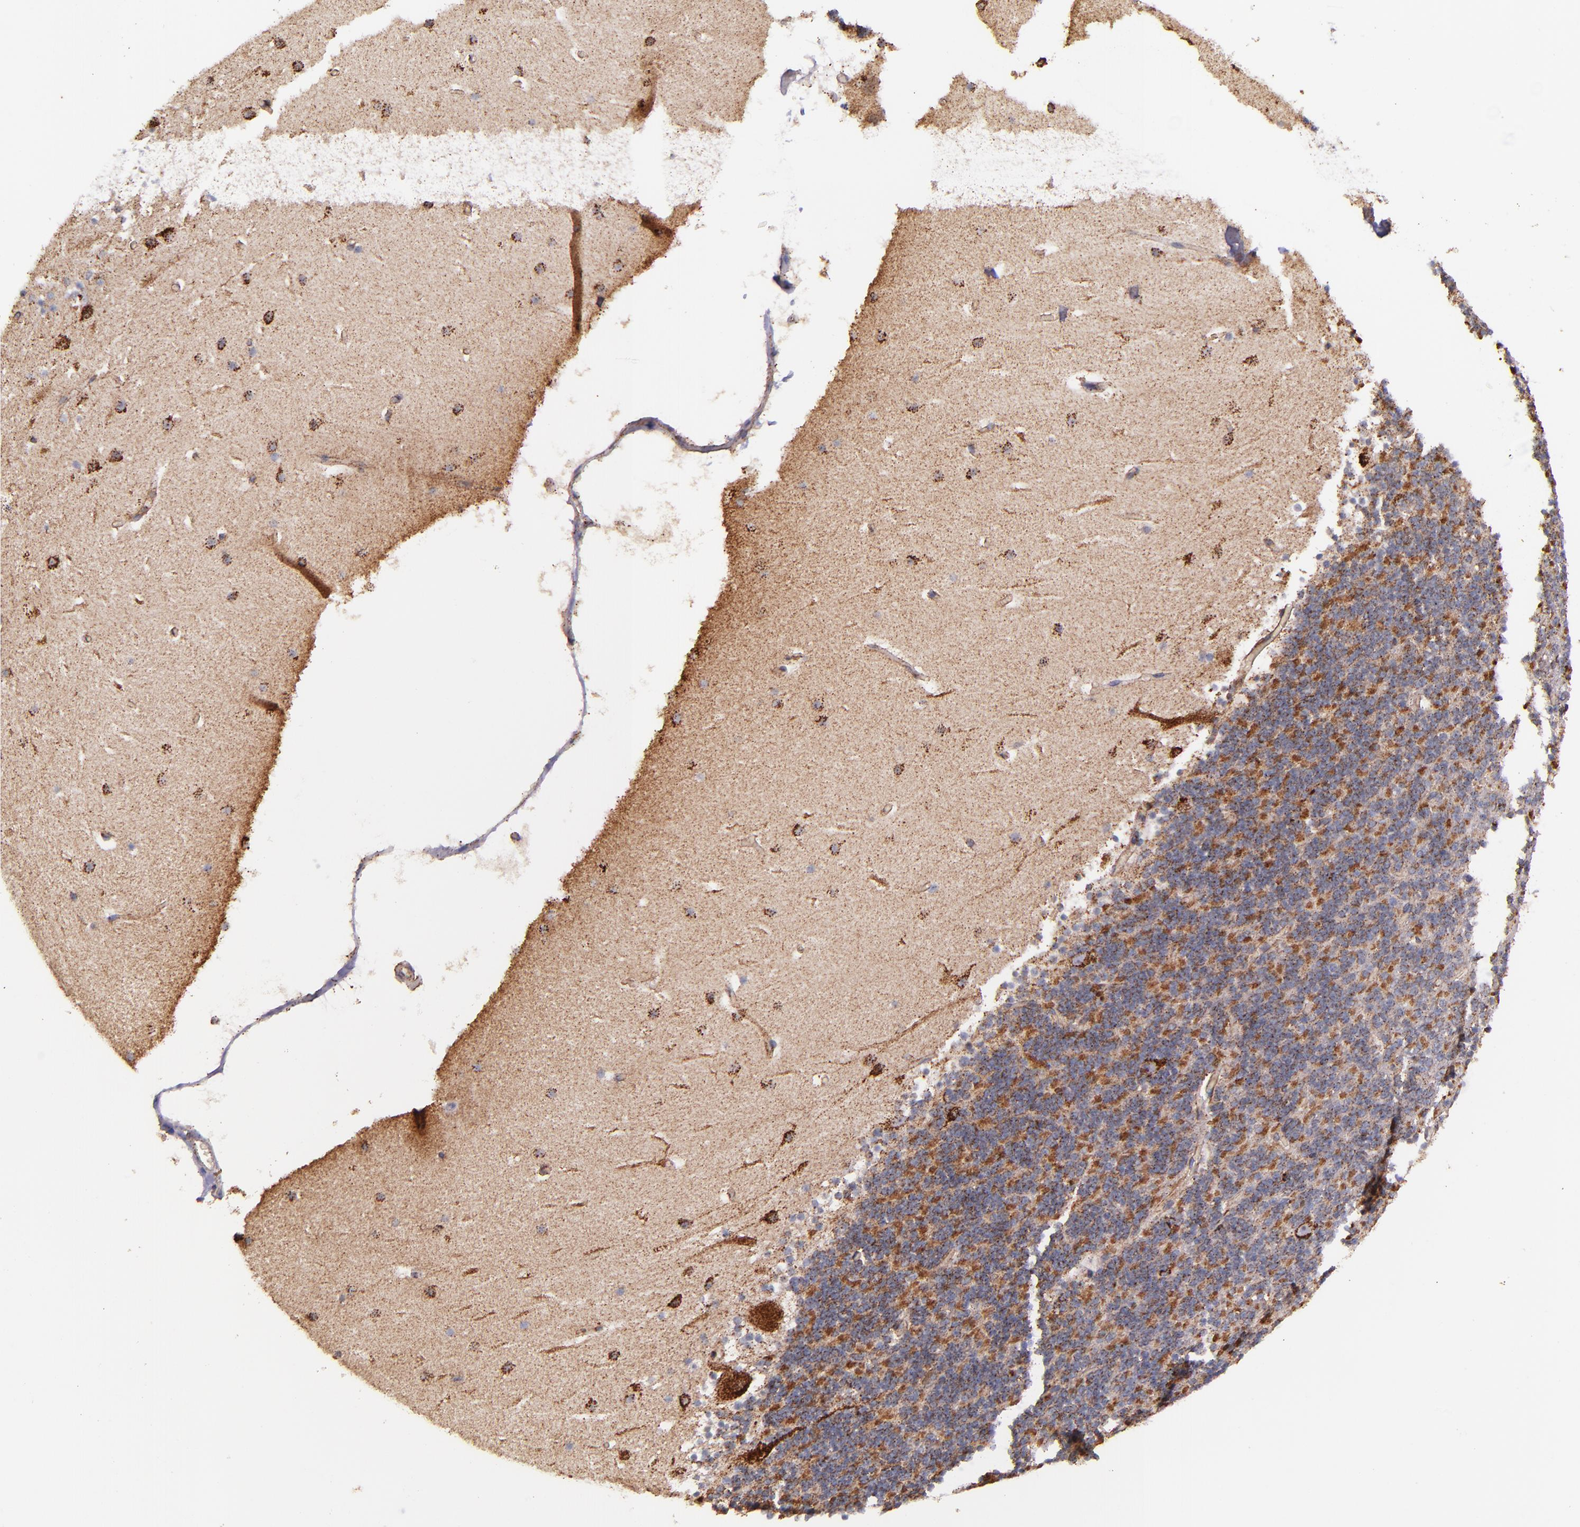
{"staining": {"intensity": "strong", "quantity": "25%-75%", "location": "cytoplasmic/membranous"}, "tissue": "cerebellum", "cell_type": "Cells in granular layer", "image_type": "normal", "snomed": [{"axis": "morphology", "description": "Normal tissue, NOS"}, {"axis": "topography", "description": "Cerebellum"}], "caption": "Strong cytoplasmic/membranous protein staining is appreciated in approximately 25%-75% of cells in granular layer in cerebellum.", "gene": "IDH3G", "patient": {"sex": "male", "age": 45}}